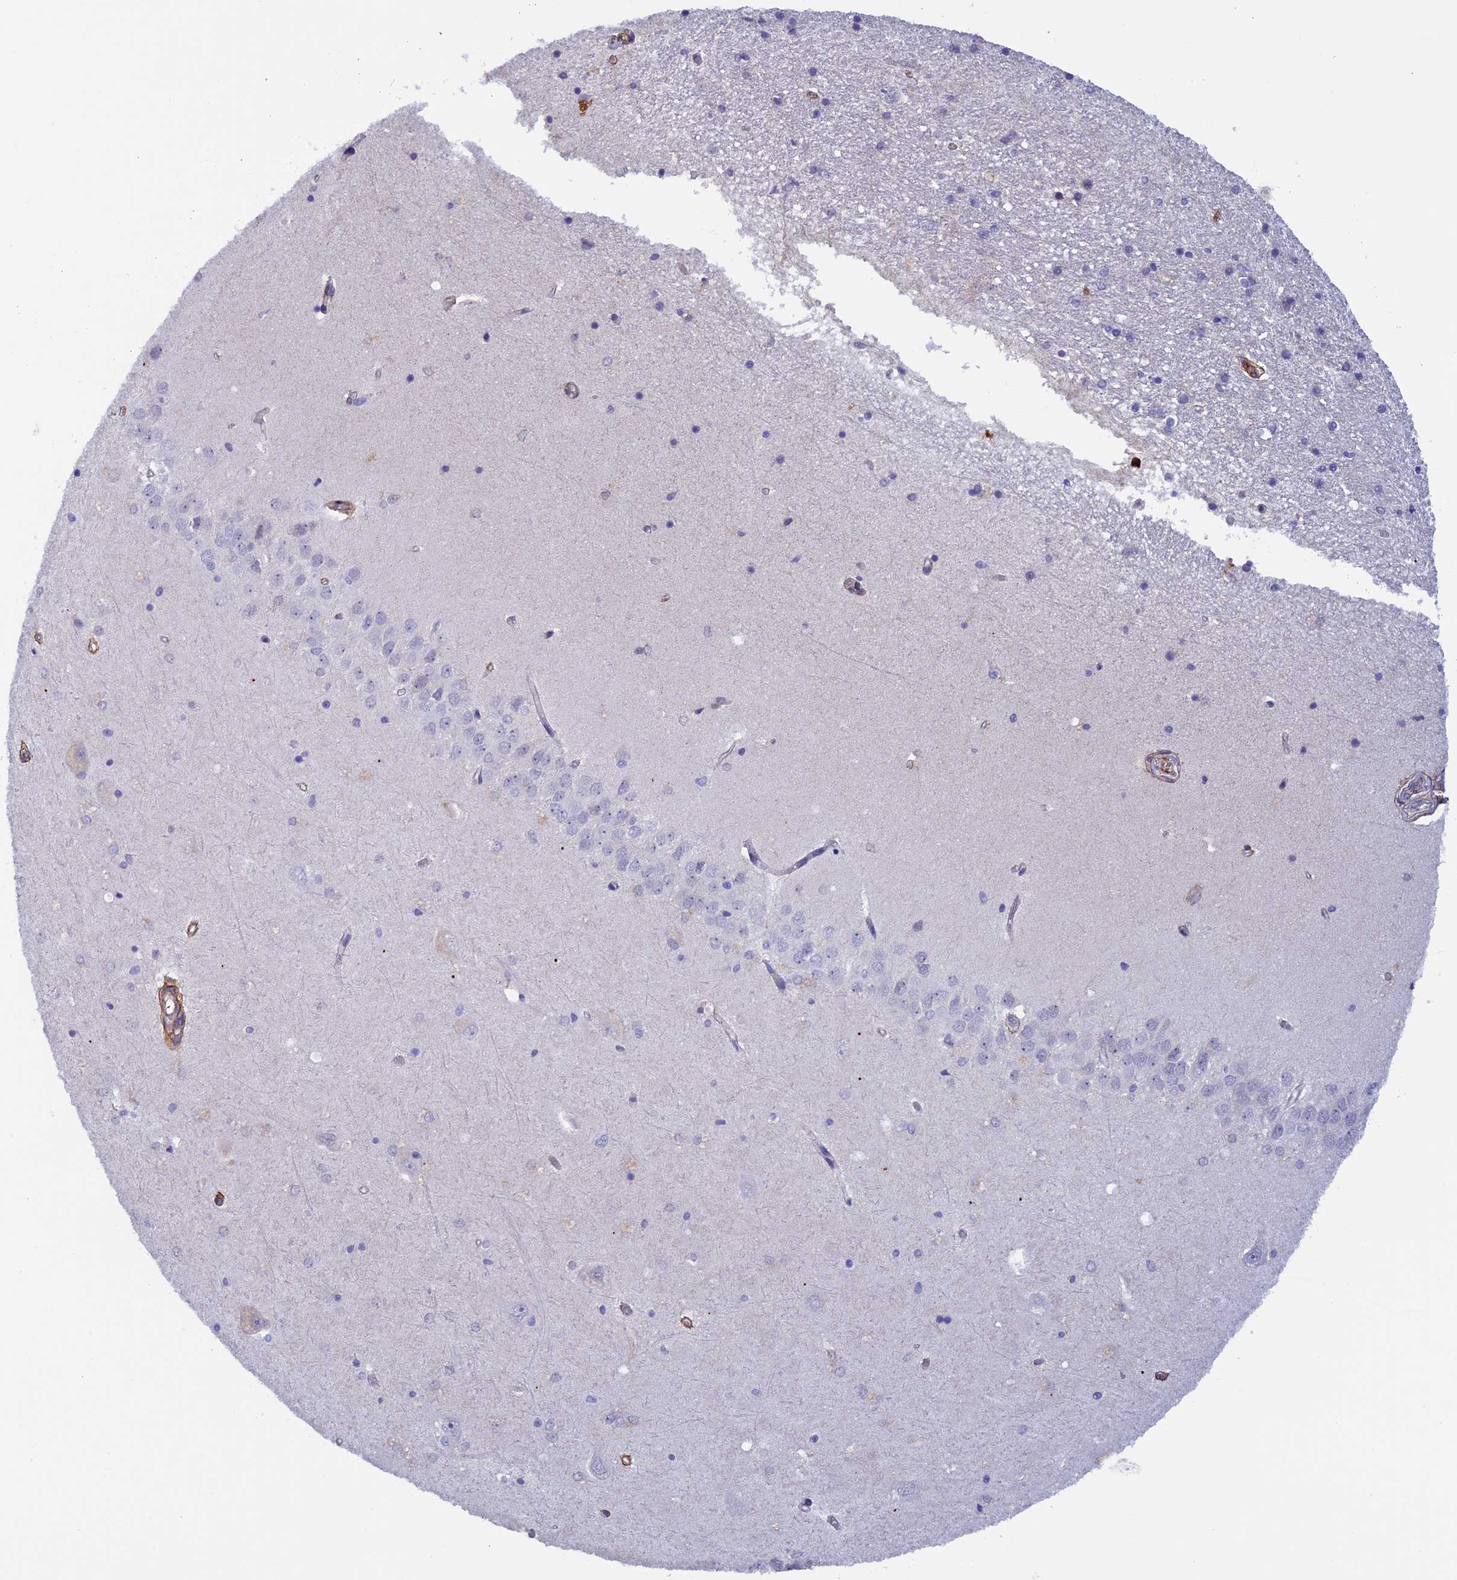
{"staining": {"intensity": "negative", "quantity": "none", "location": "none"}, "tissue": "hippocampus", "cell_type": "Glial cells", "image_type": "normal", "snomed": [{"axis": "morphology", "description": "Normal tissue, NOS"}, {"axis": "topography", "description": "Hippocampus"}], "caption": "High magnification brightfield microscopy of benign hippocampus stained with DAB (3,3'-diaminobenzidine) (brown) and counterstained with hematoxylin (blue): glial cells show no significant positivity. Nuclei are stained in blue.", "gene": "COL4A3", "patient": {"sex": "male", "age": 45}}